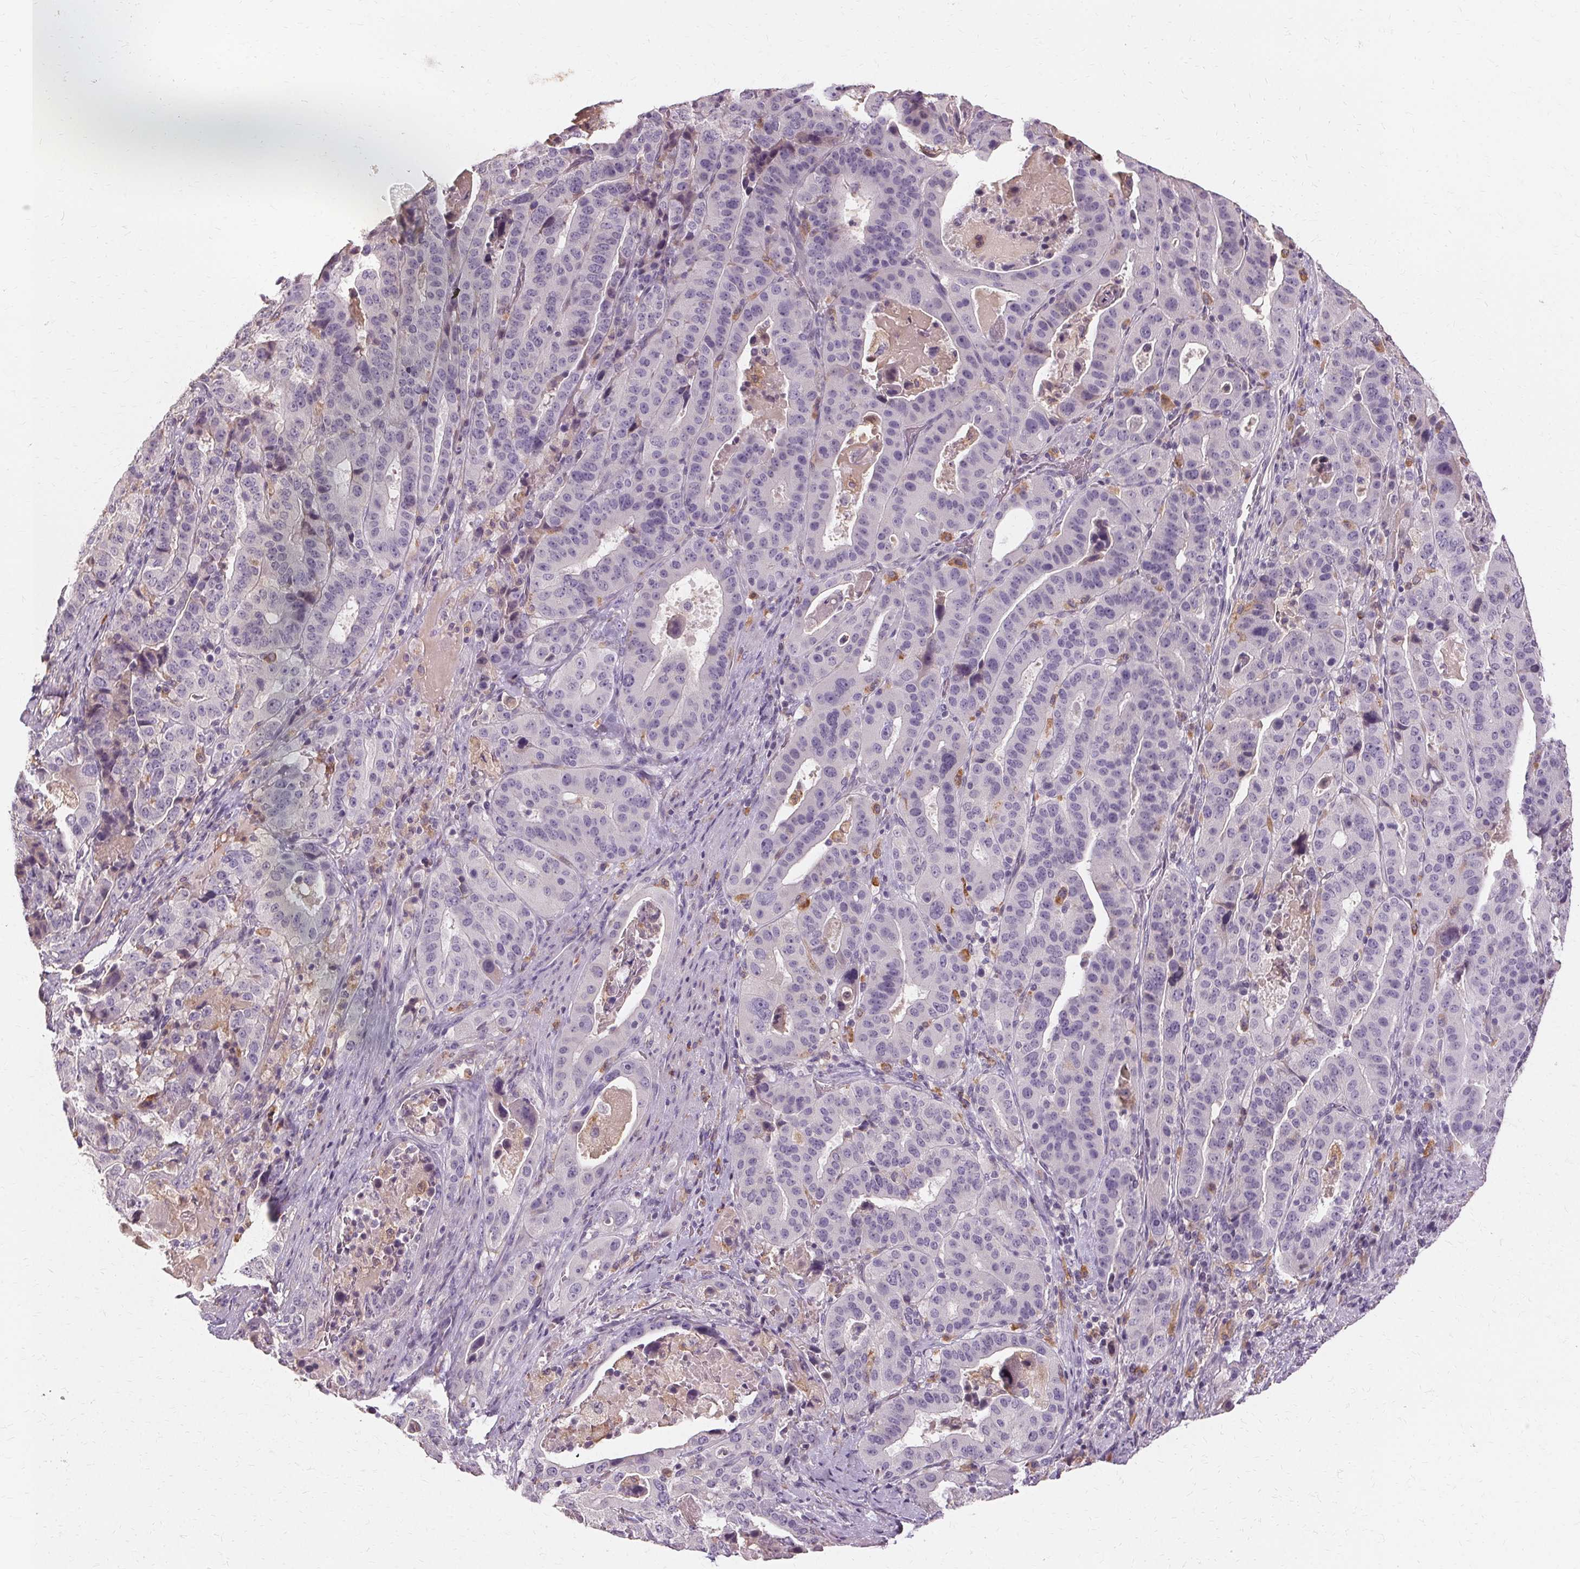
{"staining": {"intensity": "negative", "quantity": "none", "location": "none"}, "tissue": "stomach cancer", "cell_type": "Tumor cells", "image_type": "cancer", "snomed": [{"axis": "morphology", "description": "Adenocarcinoma, NOS"}, {"axis": "topography", "description": "Stomach"}], "caption": "Human stomach cancer stained for a protein using immunohistochemistry (IHC) exhibits no positivity in tumor cells.", "gene": "IFNGR1", "patient": {"sex": "male", "age": 48}}